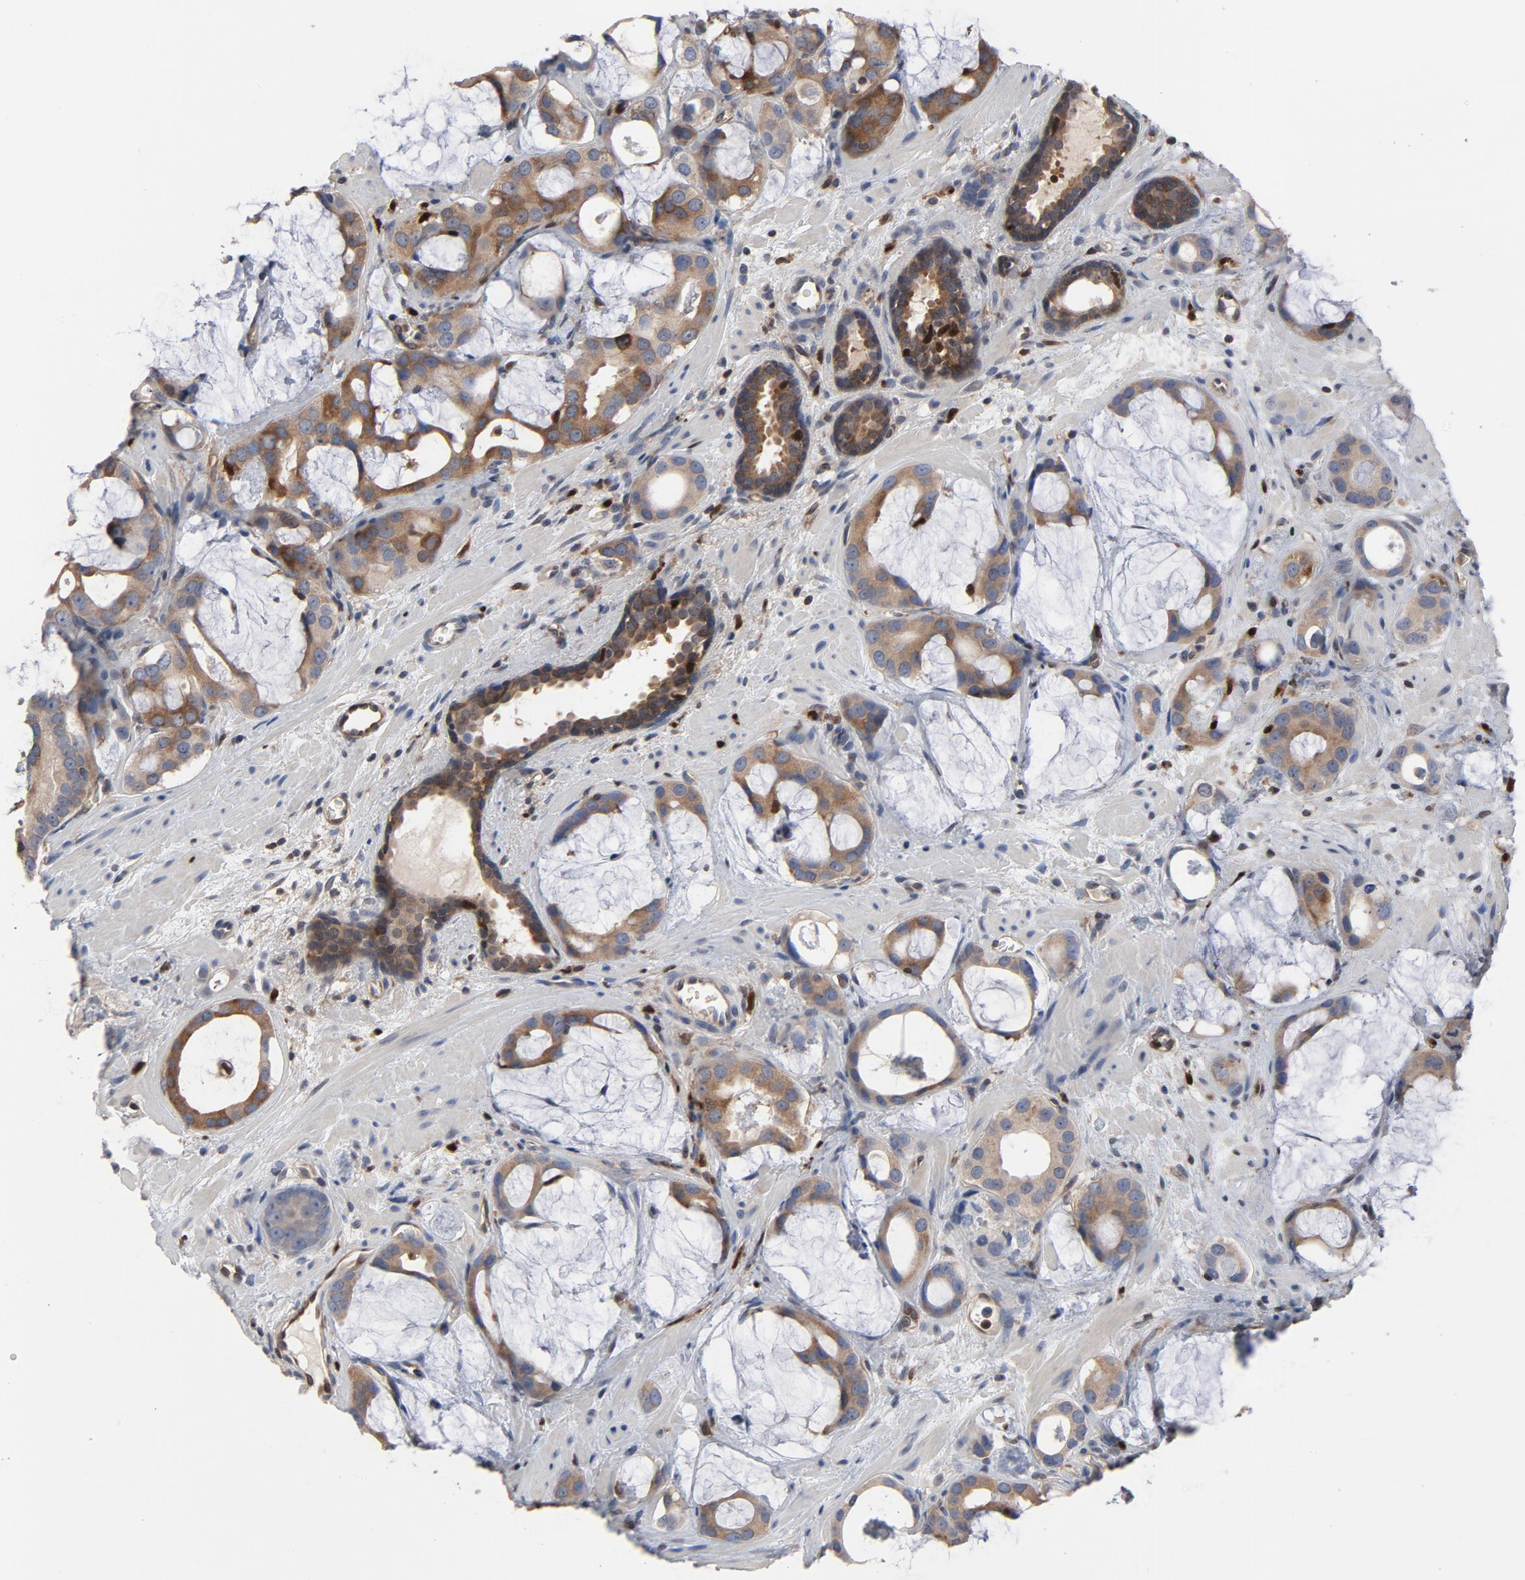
{"staining": {"intensity": "moderate", "quantity": ">75%", "location": "cytoplasmic/membranous"}, "tissue": "prostate cancer", "cell_type": "Tumor cells", "image_type": "cancer", "snomed": [{"axis": "morphology", "description": "Adenocarcinoma, Low grade"}, {"axis": "topography", "description": "Prostate"}], "caption": "This is a histology image of immunohistochemistry (IHC) staining of adenocarcinoma (low-grade) (prostate), which shows moderate positivity in the cytoplasmic/membranous of tumor cells.", "gene": "NFKB1", "patient": {"sex": "male", "age": 57}}